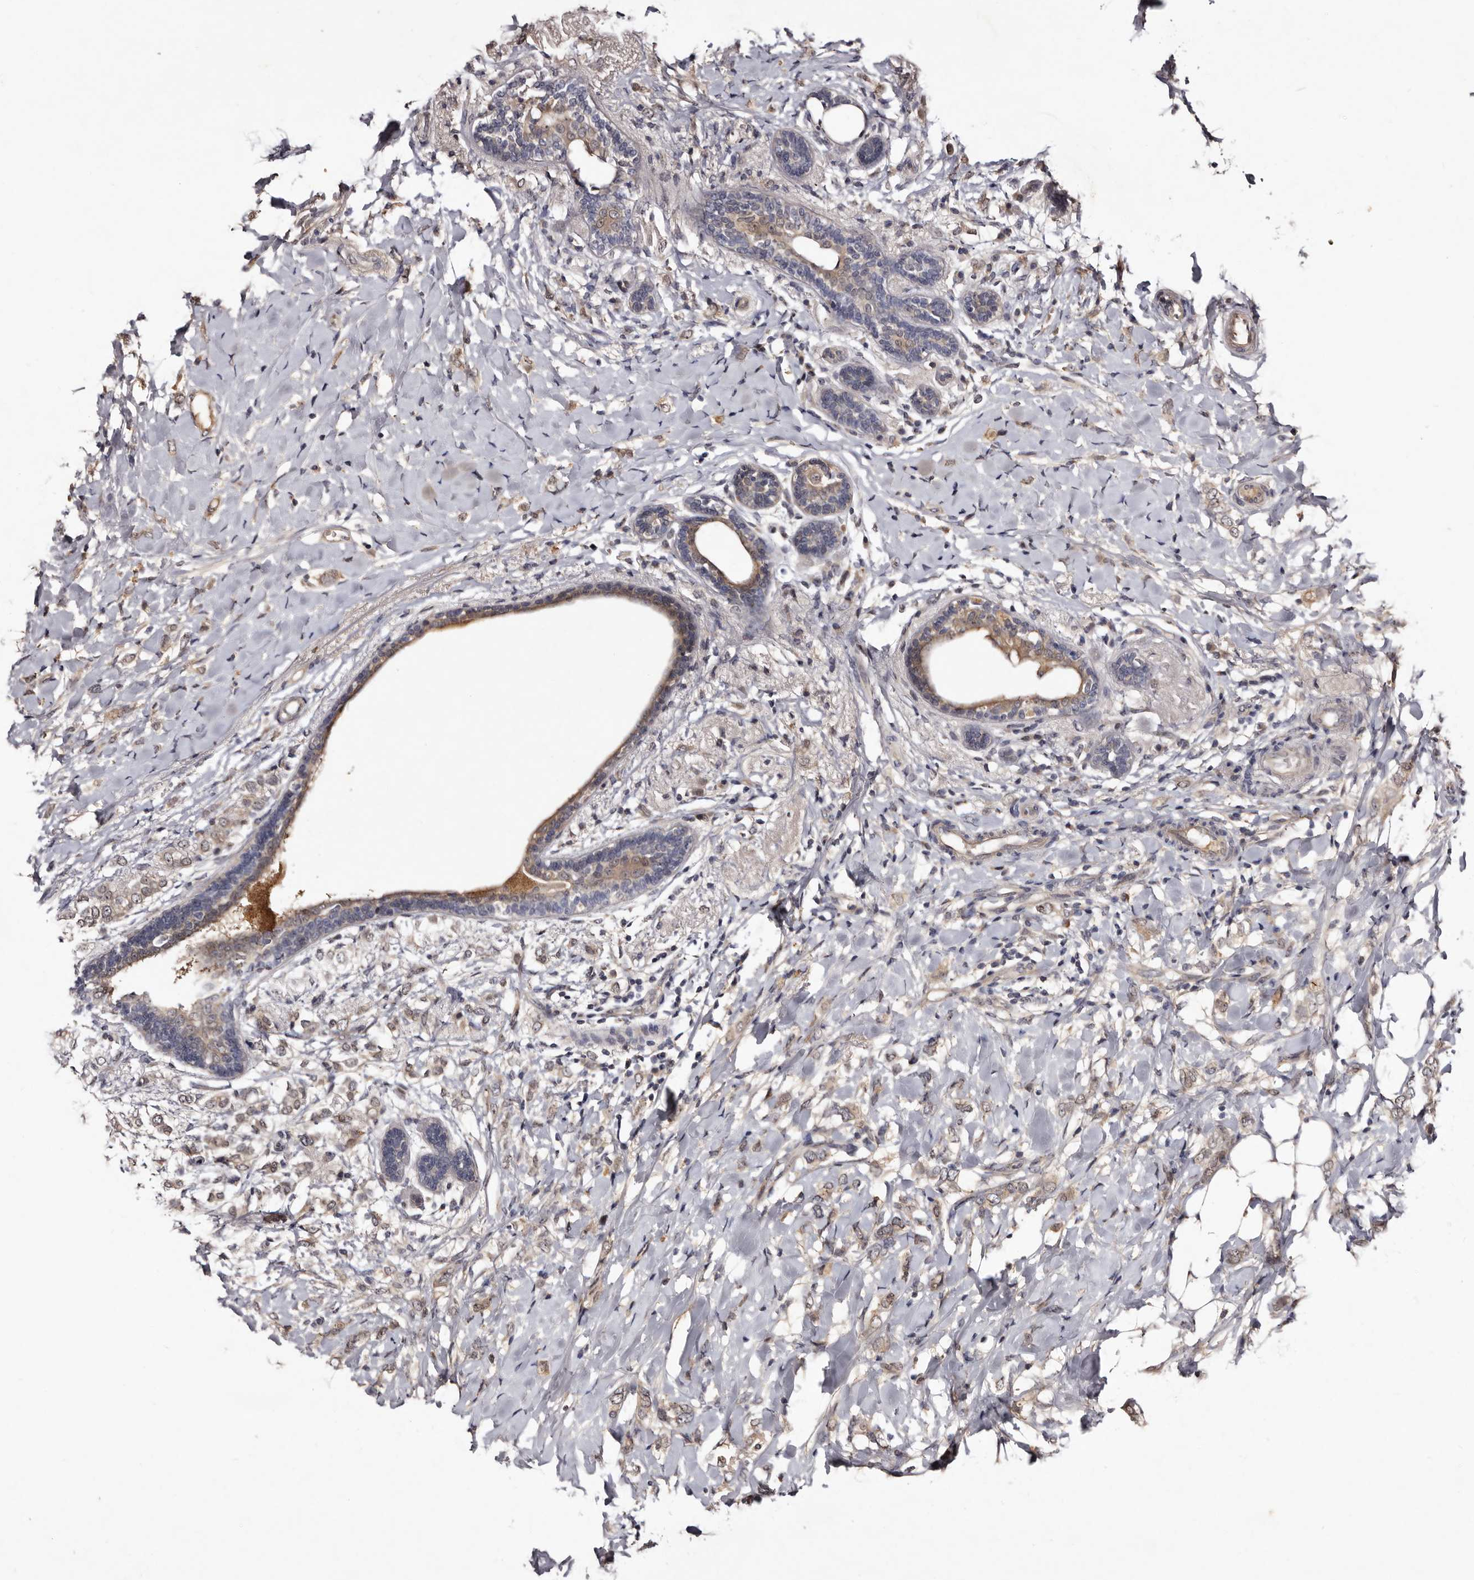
{"staining": {"intensity": "weak", "quantity": "25%-75%", "location": "cytoplasmic/membranous"}, "tissue": "breast cancer", "cell_type": "Tumor cells", "image_type": "cancer", "snomed": [{"axis": "morphology", "description": "Normal tissue, NOS"}, {"axis": "morphology", "description": "Lobular carcinoma"}, {"axis": "topography", "description": "Breast"}], "caption": "This photomicrograph demonstrates breast lobular carcinoma stained with immunohistochemistry (IHC) to label a protein in brown. The cytoplasmic/membranous of tumor cells show weak positivity for the protein. Nuclei are counter-stained blue.", "gene": "LANCL2", "patient": {"sex": "female", "age": 47}}